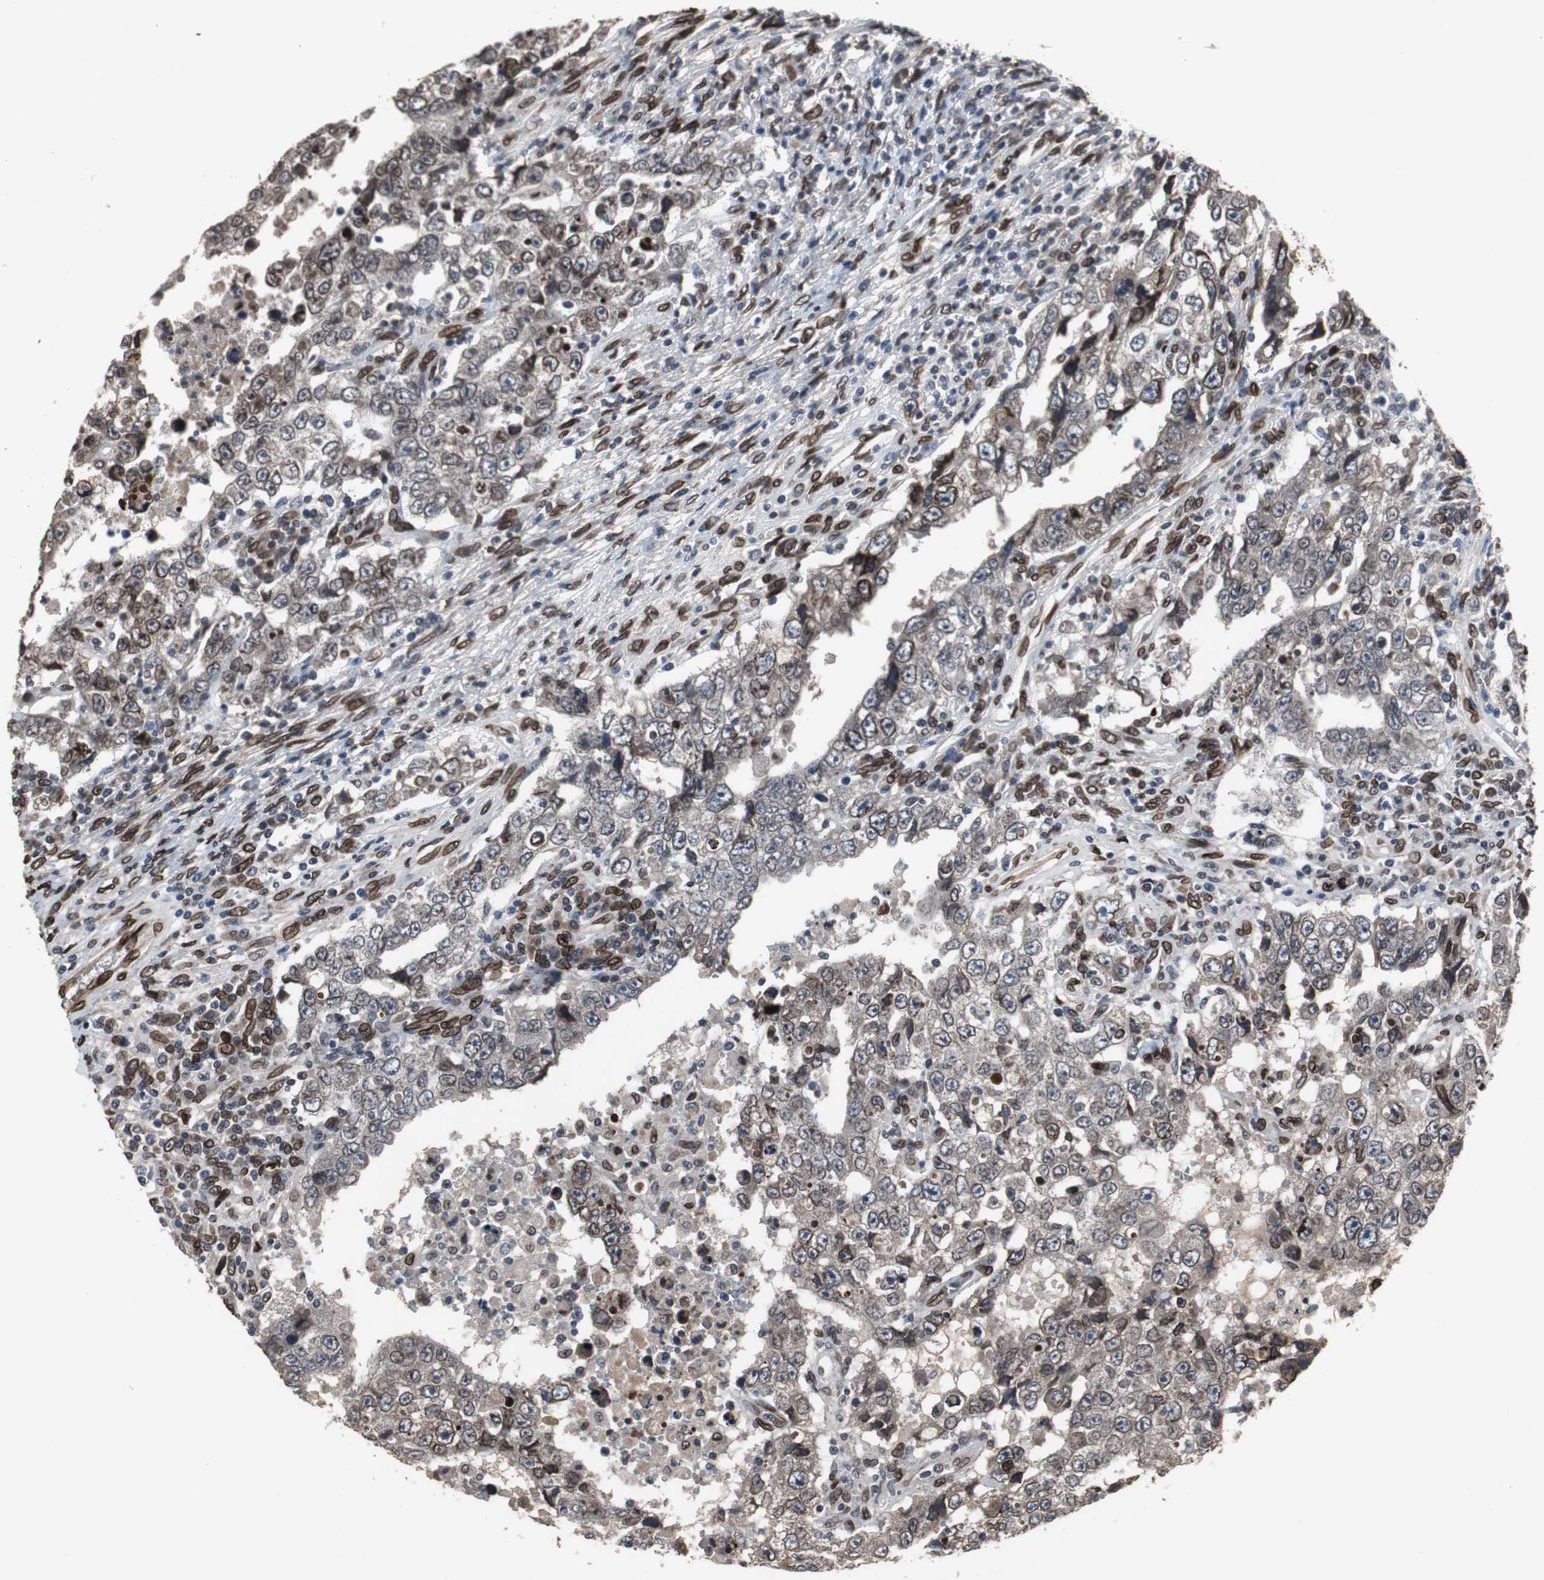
{"staining": {"intensity": "strong", "quantity": ">75%", "location": "cytoplasmic/membranous,nuclear"}, "tissue": "testis cancer", "cell_type": "Tumor cells", "image_type": "cancer", "snomed": [{"axis": "morphology", "description": "Carcinoma, Embryonal, NOS"}, {"axis": "topography", "description": "Testis"}], "caption": "Protein staining exhibits strong cytoplasmic/membranous and nuclear expression in approximately >75% of tumor cells in testis embryonal carcinoma. (DAB (3,3'-diaminobenzidine) IHC, brown staining for protein, blue staining for nuclei).", "gene": "LMNA", "patient": {"sex": "male", "age": 26}}